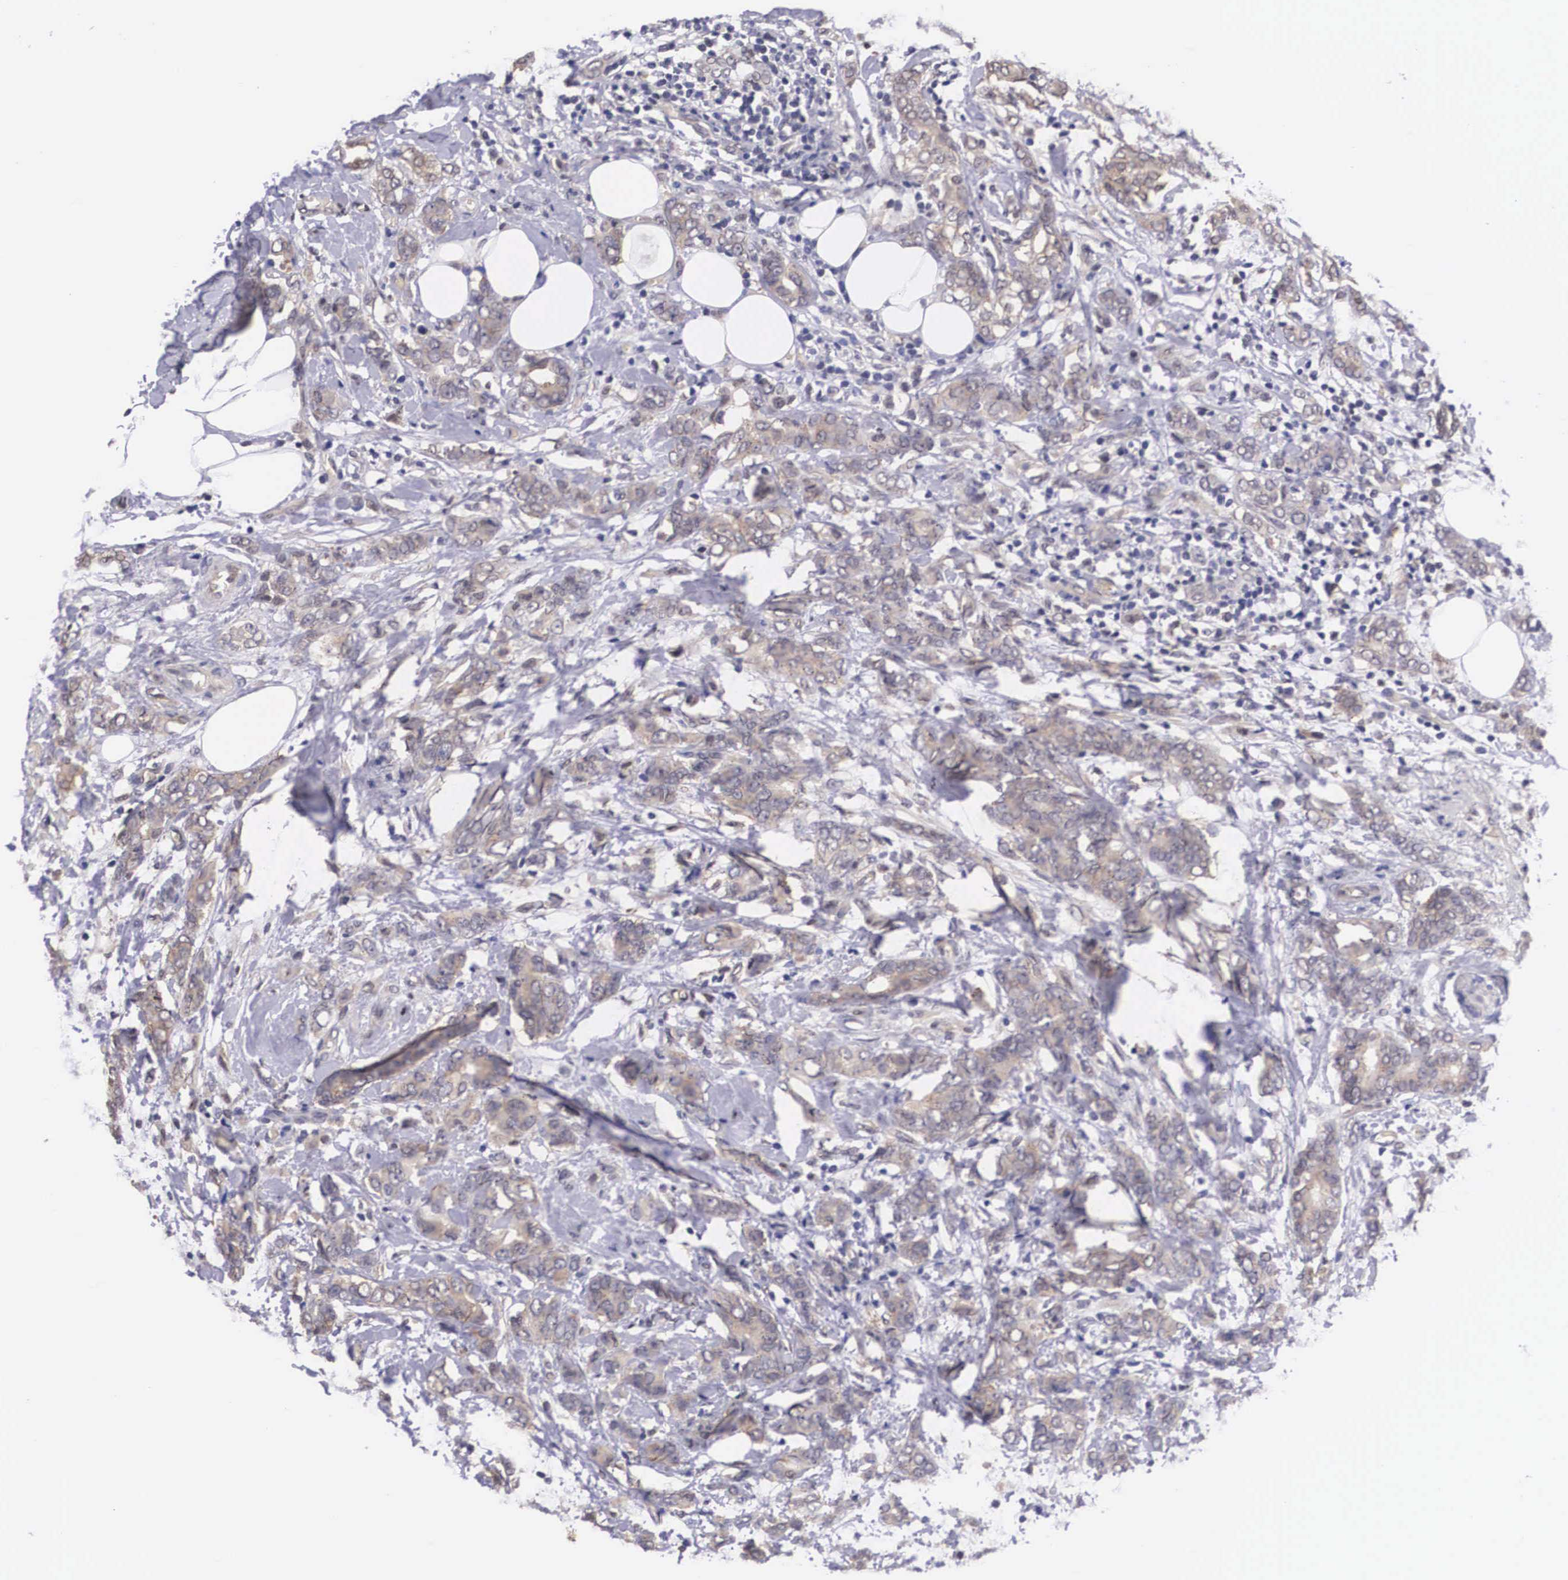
{"staining": {"intensity": "weak", "quantity": "25%-75%", "location": "cytoplasmic/membranous"}, "tissue": "breast cancer", "cell_type": "Tumor cells", "image_type": "cancer", "snomed": [{"axis": "morphology", "description": "Duct carcinoma"}, {"axis": "topography", "description": "Breast"}], "caption": "Weak cytoplasmic/membranous positivity for a protein is present in approximately 25%-75% of tumor cells of breast invasive ductal carcinoma using IHC.", "gene": "OTX2", "patient": {"sex": "female", "age": 53}}